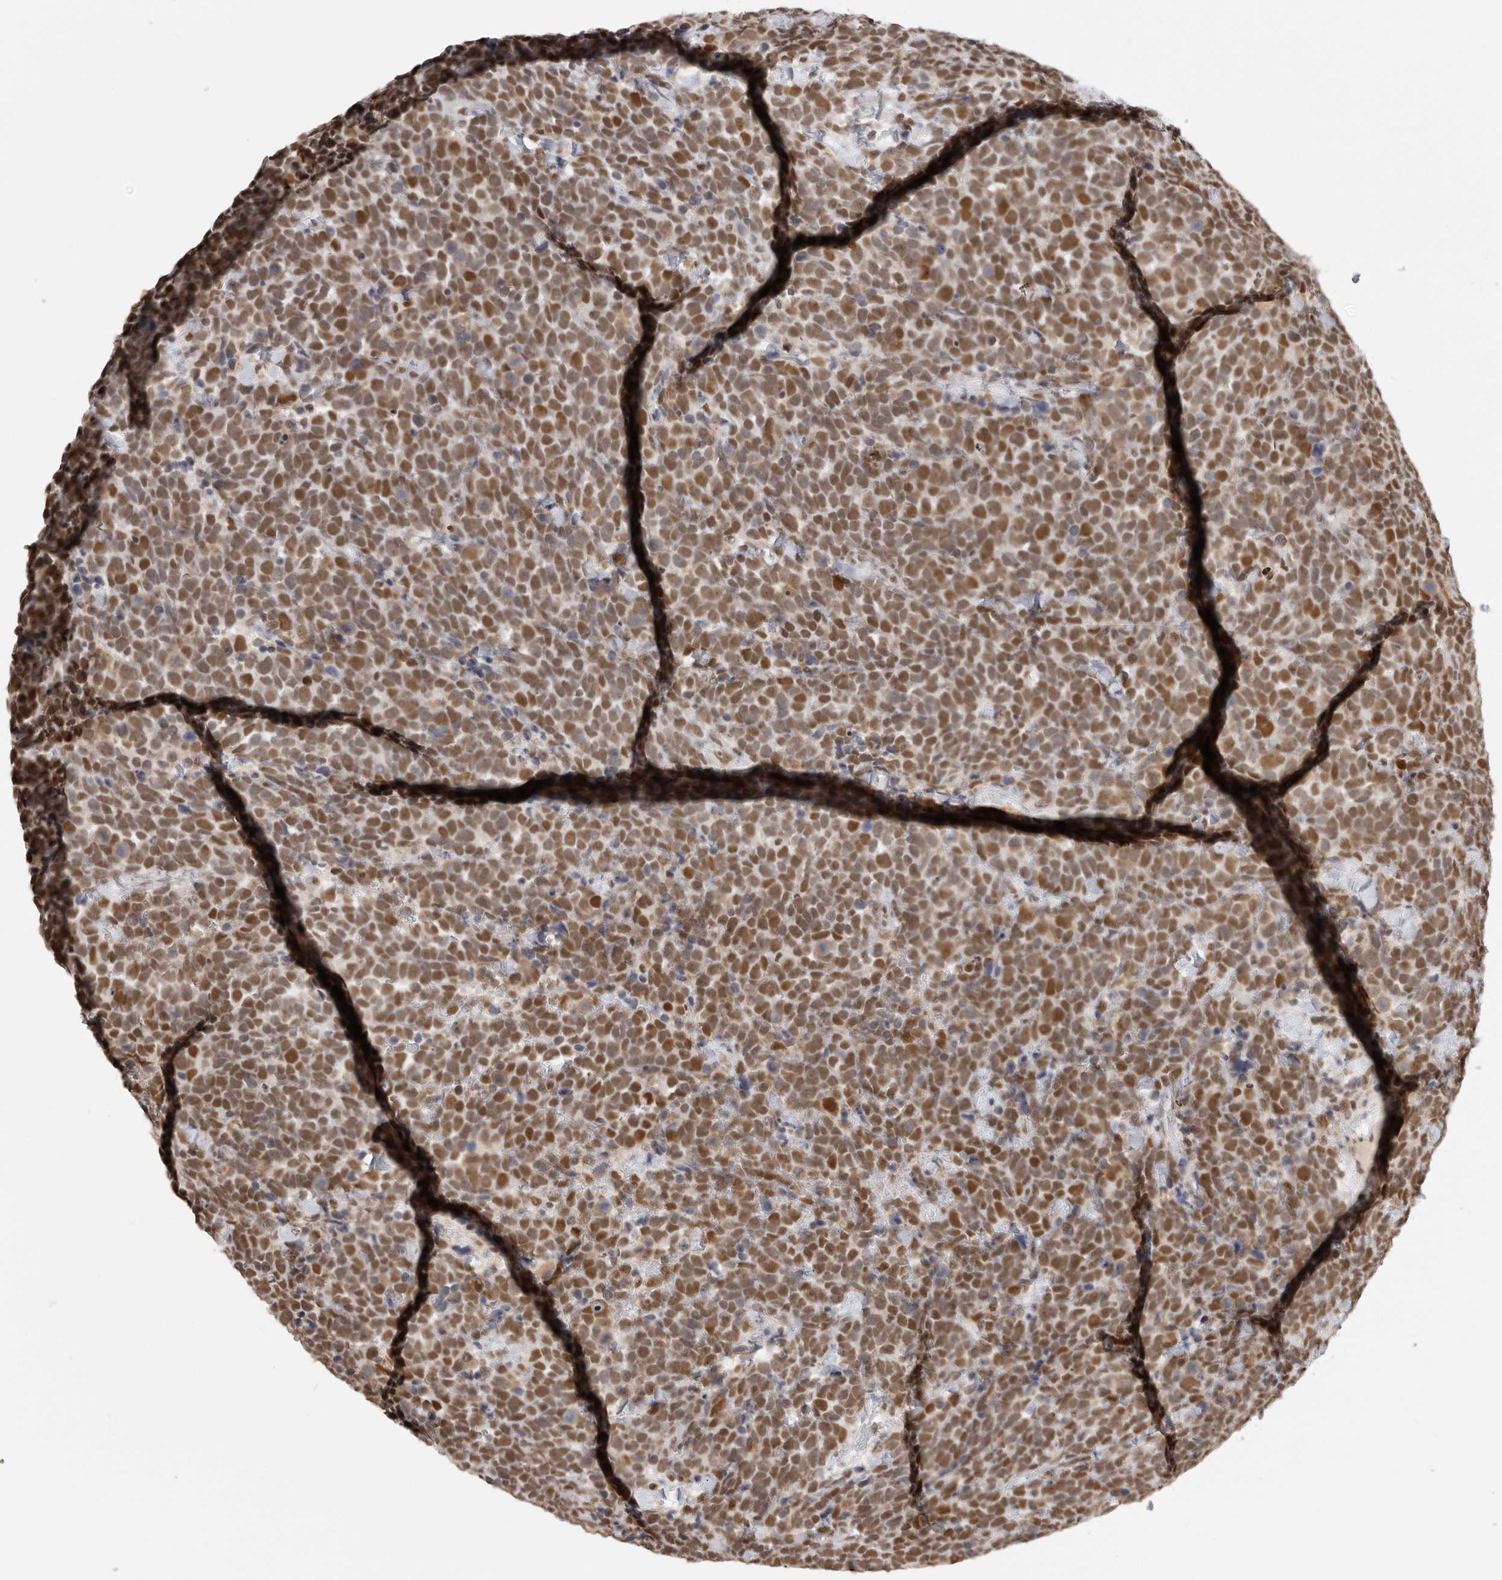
{"staining": {"intensity": "moderate", "quantity": ">75%", "location": "nuclear"}, "tissue": "urothelial cancer", "cell_type": "Tumor cells", "image_type": "cancer", "snomed": [{"axis": "morphology", "description": "Urothelial carcinoma, High grade"}, {"axis": "topography", "description": "Urinary bladder"}], "caption": "High-magnification brightfield microscopy of urothelial cancer stained with DAB (3,3'-diaminobenzidine) (brown) and counterstained with hematoxylin (blue). tumor cells exhibit moderate nuclear positivity is appreciated in about>75% of cells. The protein is stained brown, and the nuclei are stained in blue (DAB (3,3'-diaminobenzidine) IHC with brightfield microscopy, high magnification).", "gene": "RPA2", "patient": {"sex": "female", "age": 82}}